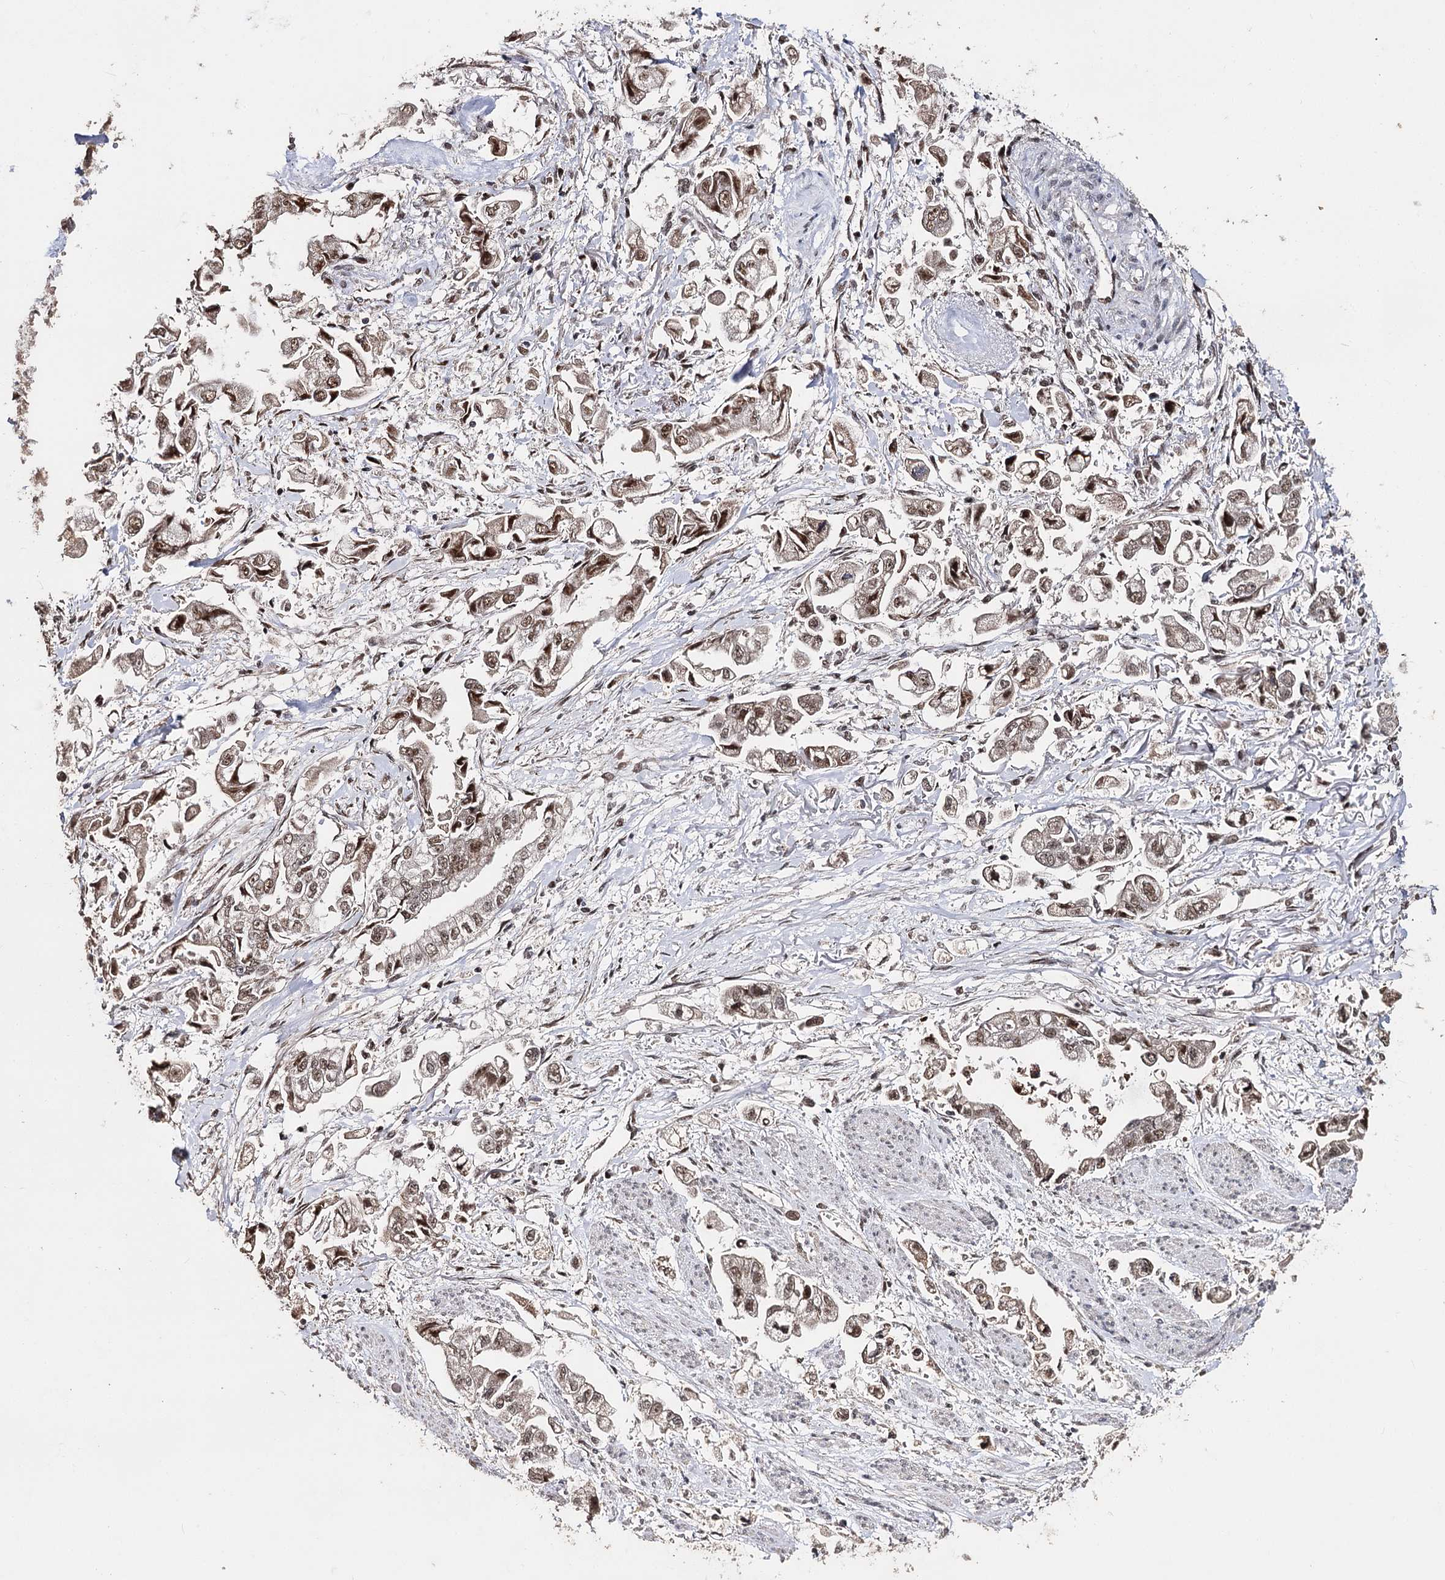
{"staining": {"intensity": "moderate", "quantity": ">75%", "location": "nuclear"}, "tissue": "stomach cancer", "cell_type": "Tumor cells", "image_type": "cancer", "snomed": [{"axis": "morphology", "description": "Adenocarcinoma, NOS"}, {"axis": "topography", "description": "Stomach"}], "caption": "Human stomach cancer (adenocarcinoma) stained with a brown dye displays moderate nuclear positive positivity in about >75% of tumor cells.", "gene": "U2SURP", "patient": {"sex": "male", "age": 62}}